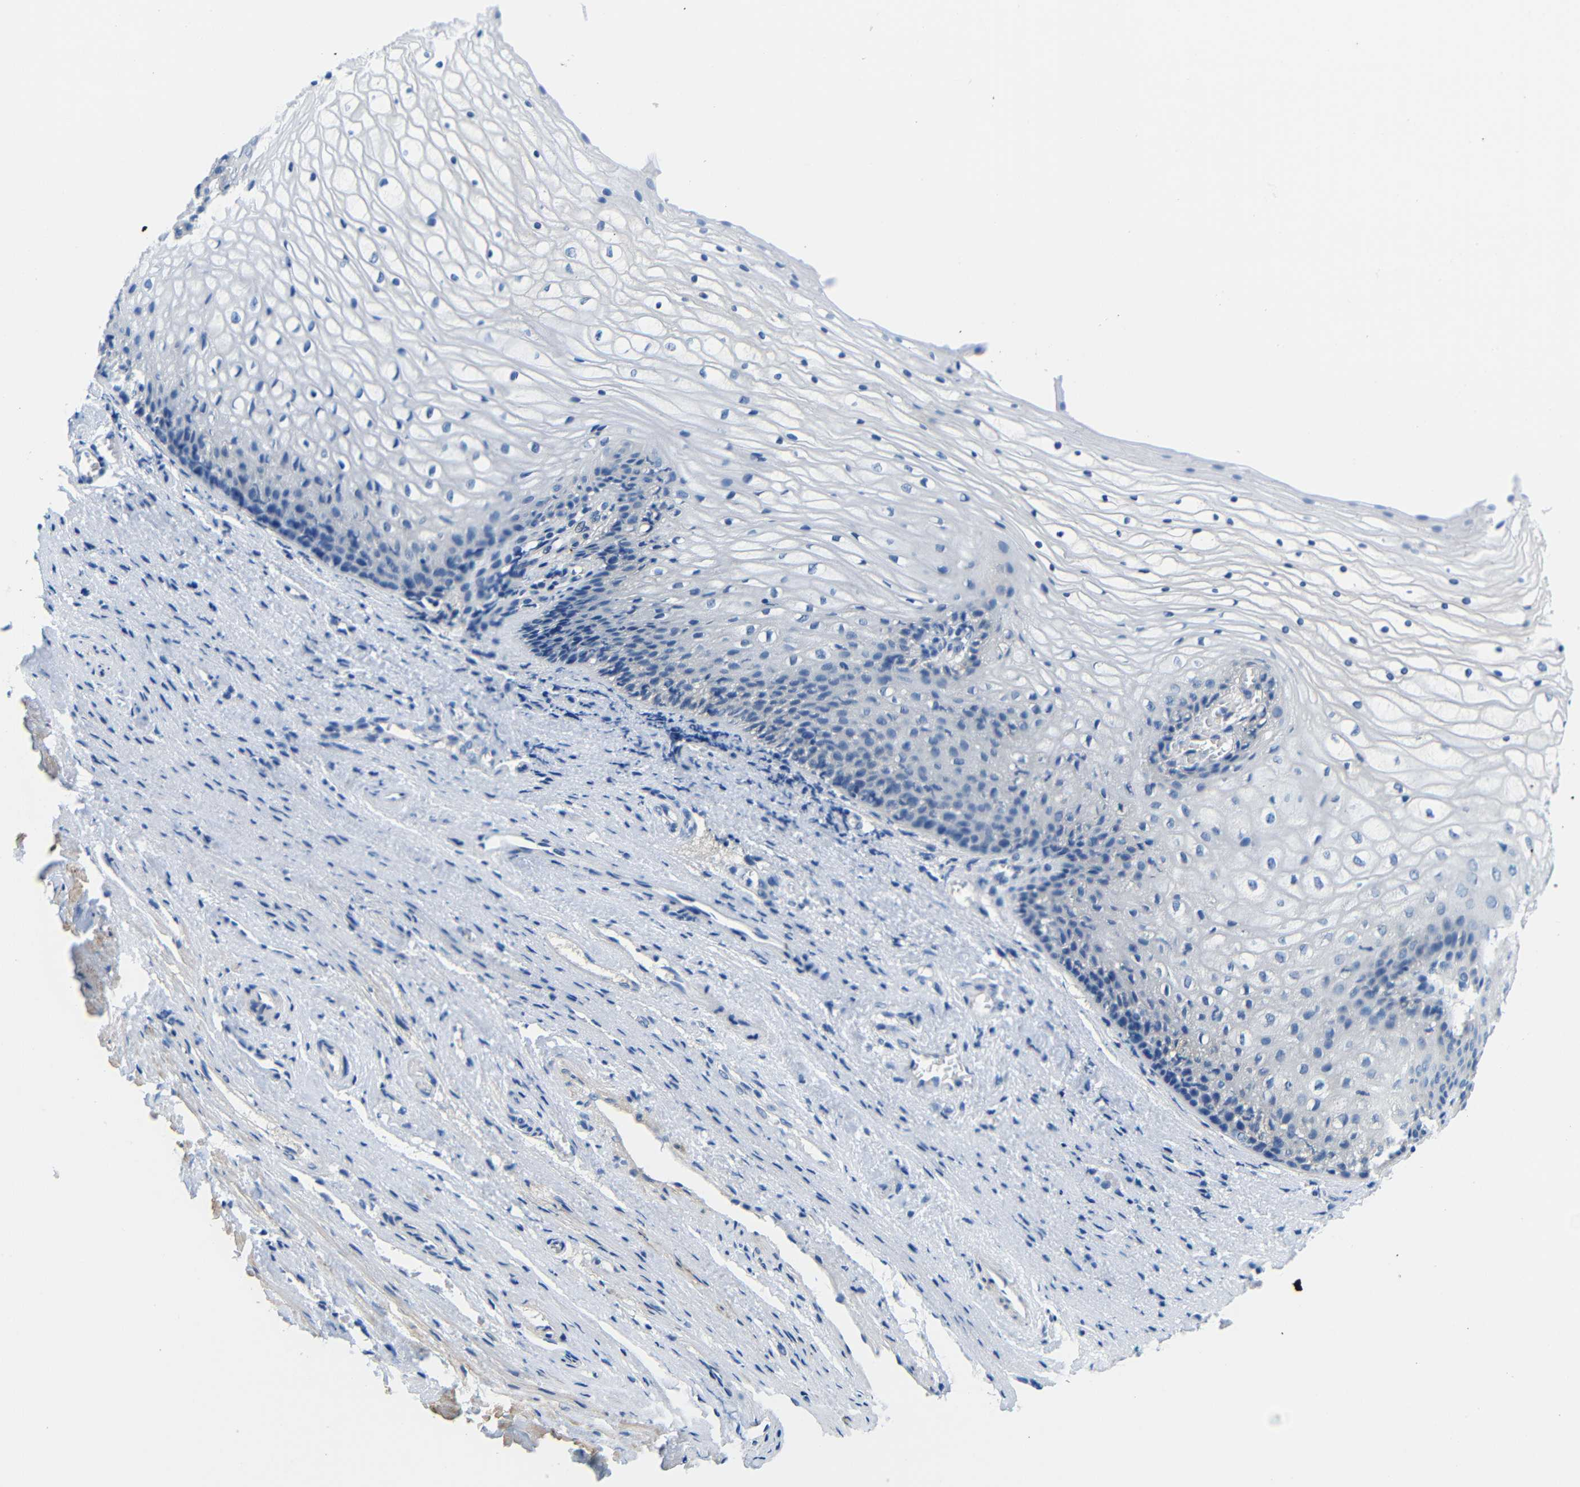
{"staining": {"intensity": "negative", "quantity": "none", "location": "none"}, "tissue": "vagina", "cell_type": "Squamous epithelial cells", "image_type": "normal", "snomed": [{"axis": "morphology", "description": "Normal tissue, NOS"}, {"axis": "topography", "description": "Vagina"}], "caption": "Protein analysis of normal vagina reveals no significant staining in squamous epithelial cells.", "gene": "NEGR1", "patient": {"sex": "female", "age": 34}}